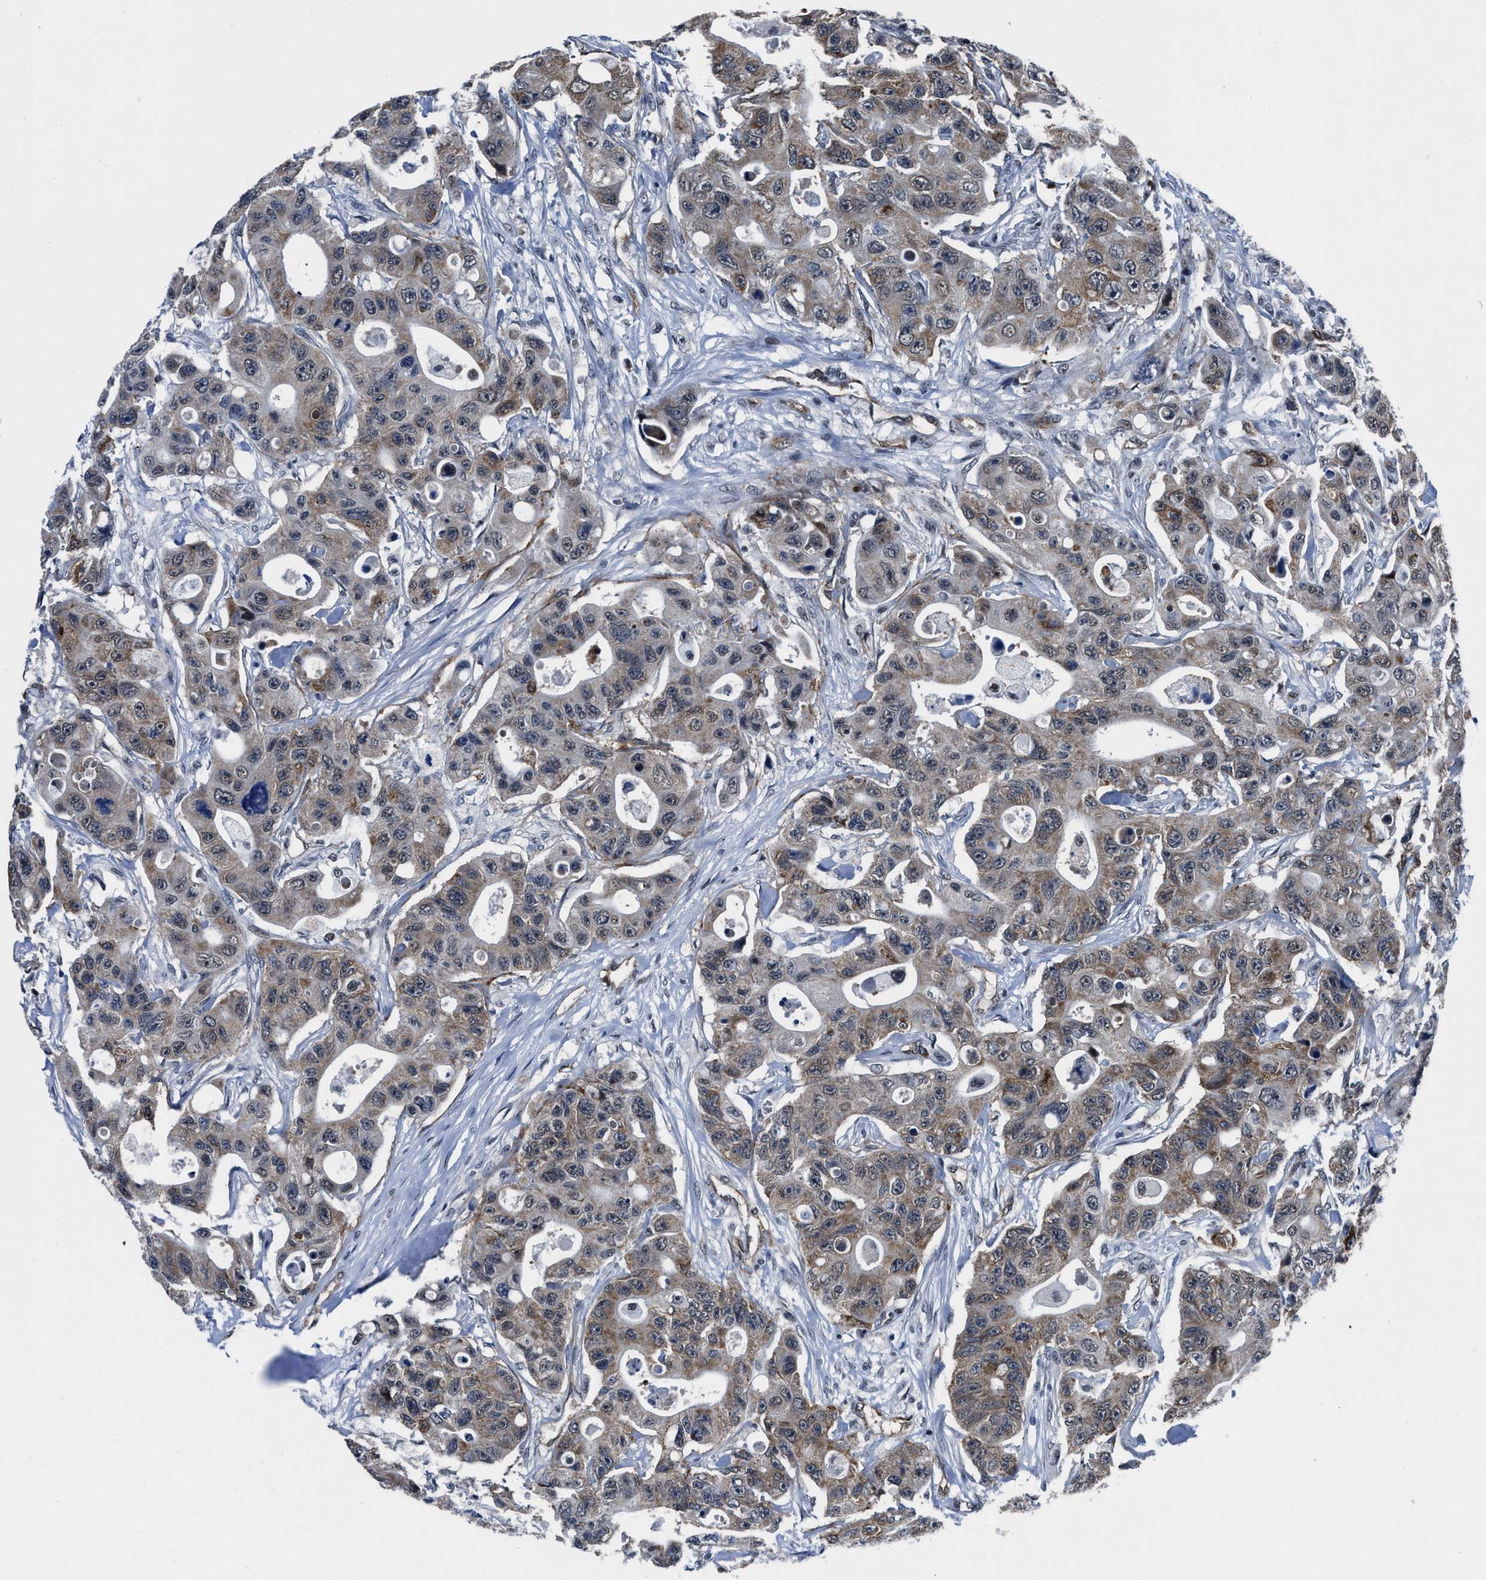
{"staining": {"intensity": "weak", "quantity": ">75%", "location": "cytoplasmic/membranous"}, "tissue": "colorectal cancer", "cell_type": "Tumor cells", "image_type": "cancer", "snomed": [{"axis": "morphology", "description": "Adenocarcinoma, NOS"}, {"axis": "topography", "description": "Colon"}], "caption": "Tumor cells demonstrate low levels of weak cytoplasmic/membranous positivity in about >75% of cells in colorectal cancer.", "gene": "MARCKSL1", "patient": {"sex": "female", "age": 46}}